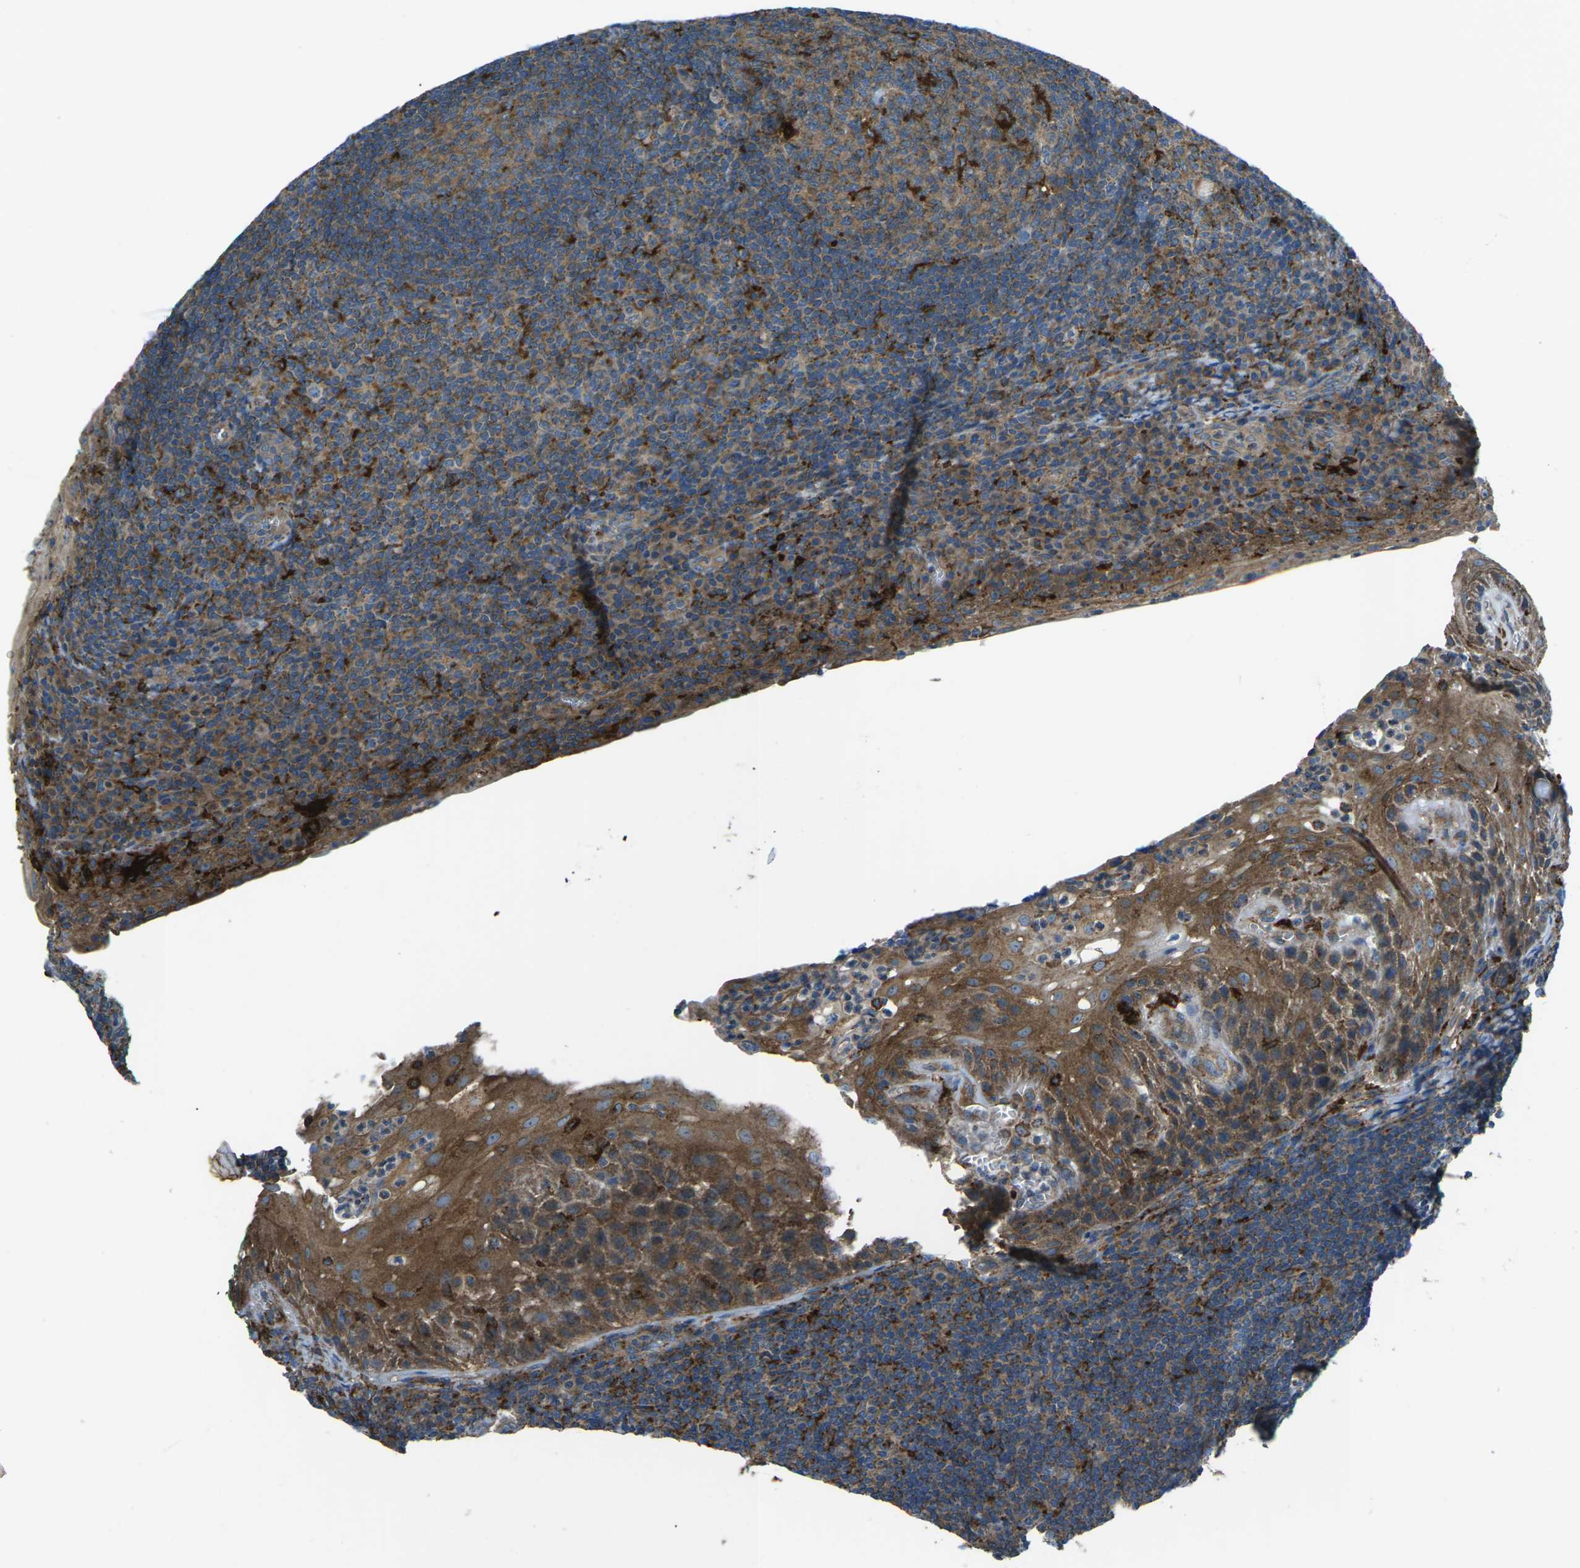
{"staining": {"intensity": "strong", "quantity": "<25%", "location": "cytoplasmic/membranous"}, "tissue": "tonsil", "cell_type": "Germinal center cells", "image_type": "normal", "snomed": [{"axis": "morphology", "description": "Normal tissue, NOS"}, {"axis": "topography", "description": "Tonsil"}], "caption": "Brown immunohistochemical staining in benign human tonsil exhibits strong cytoplasmic/membranous positivity in about <25% of germinal center cells. Using DAB (3,3'-diaminobenzidine) (brown) and hematoxylin (blue) stains, captured at high magnification using brightfield microscopy.", "gene": "CDK17", "patient": {"sex": "male", "age": 37}}